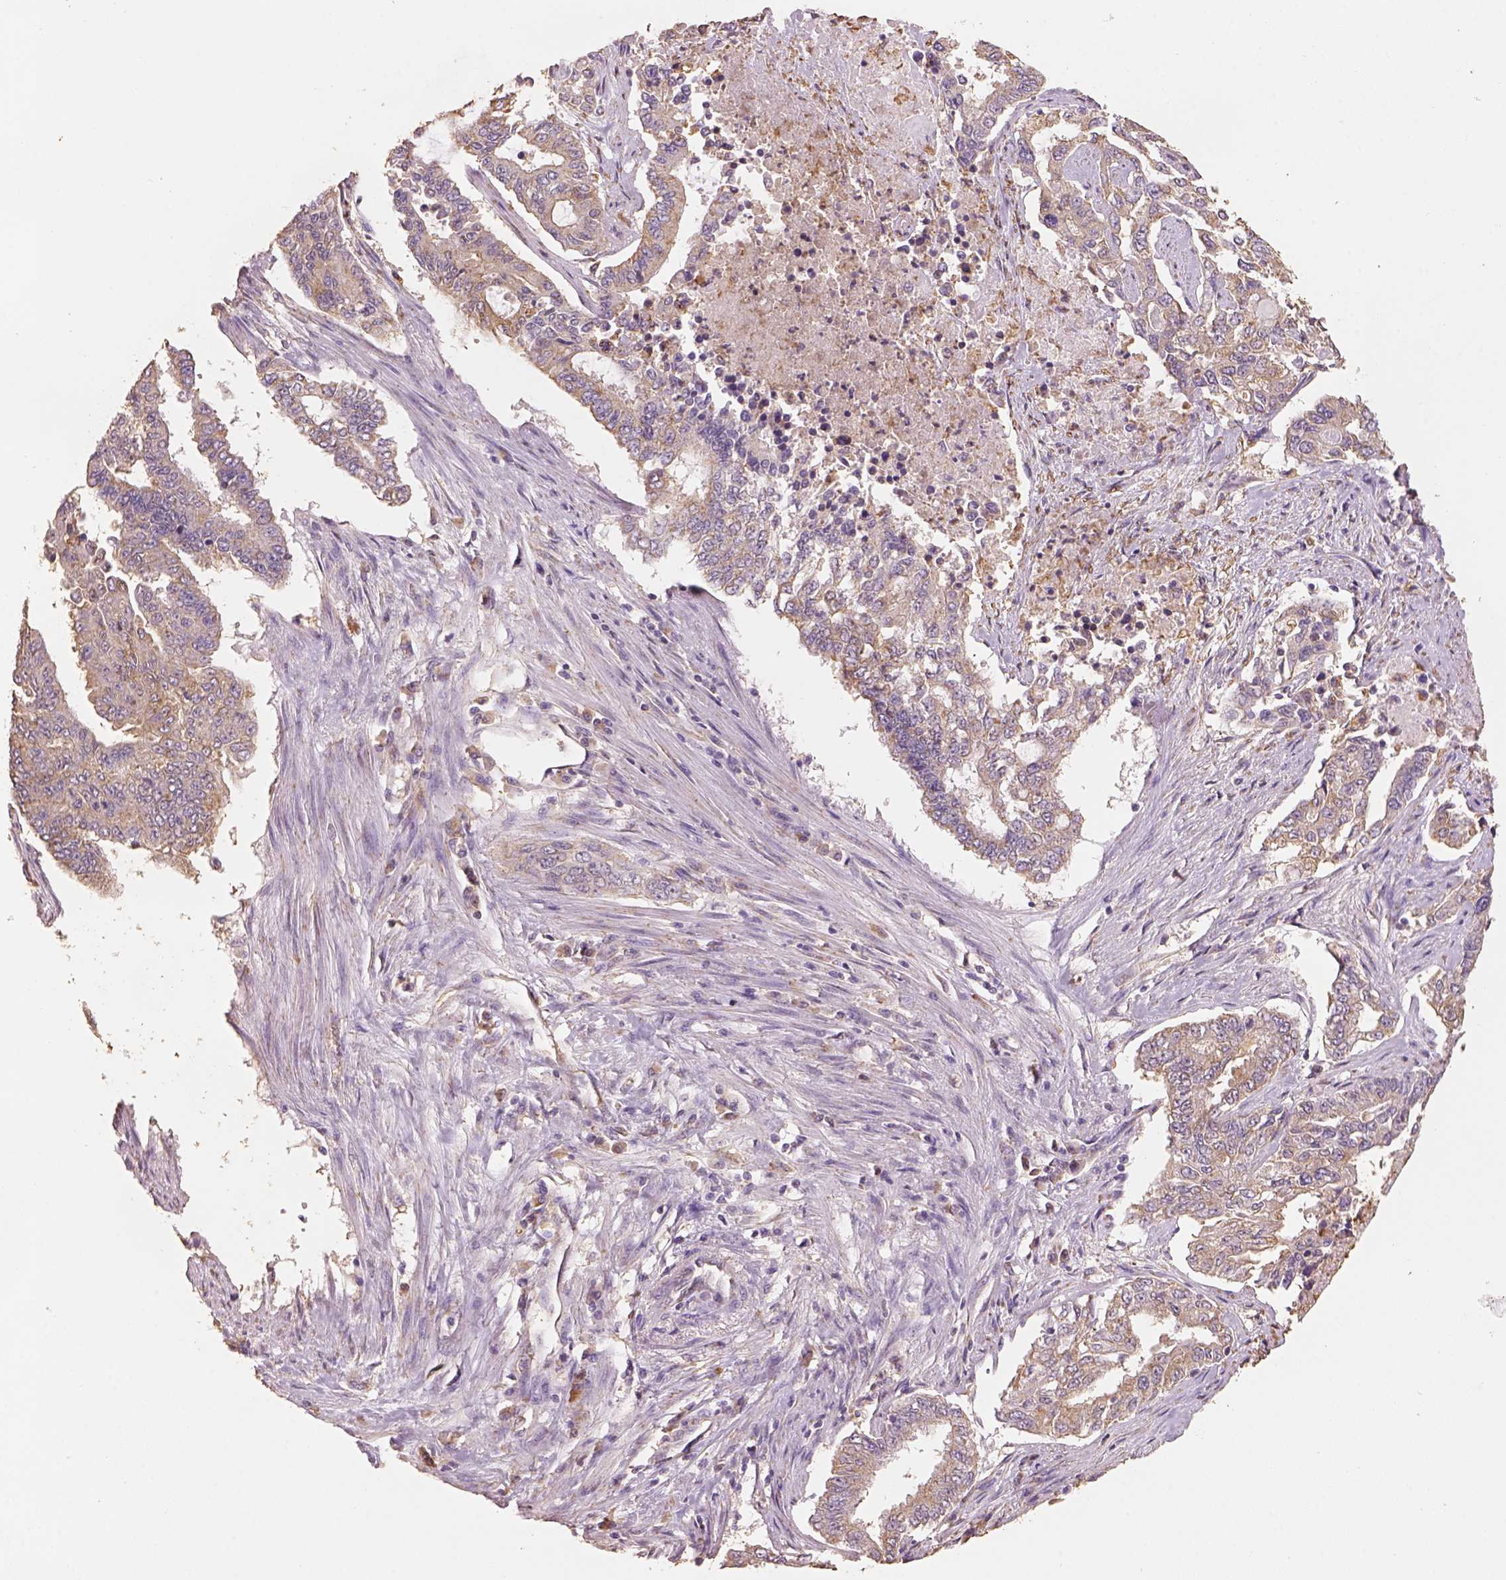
{"staining": {"intensity": "moderate", "quantity": ">75%", "location": "cytoplasmic/membranous"}, "tissue": "endometrial cancer", "cell_type": "Tumor cells", "image_type": "cancer", "snomed": [{"axis": "morphology", "description": "Adenocarcinoma, NOS"}, {"axis": "topography", "description": "Uterus"}], "caption": "Endometrial adenocarcinoma was stained to show a protein in brown. There is medium levels of moderate cytoplasmic/membranous expression in approximately >75% of tumor cells. (IHC, brightfield microscopy, high magnification).", "gene": "AP2B1", "patient": {"sex": "female", "age": 59}}